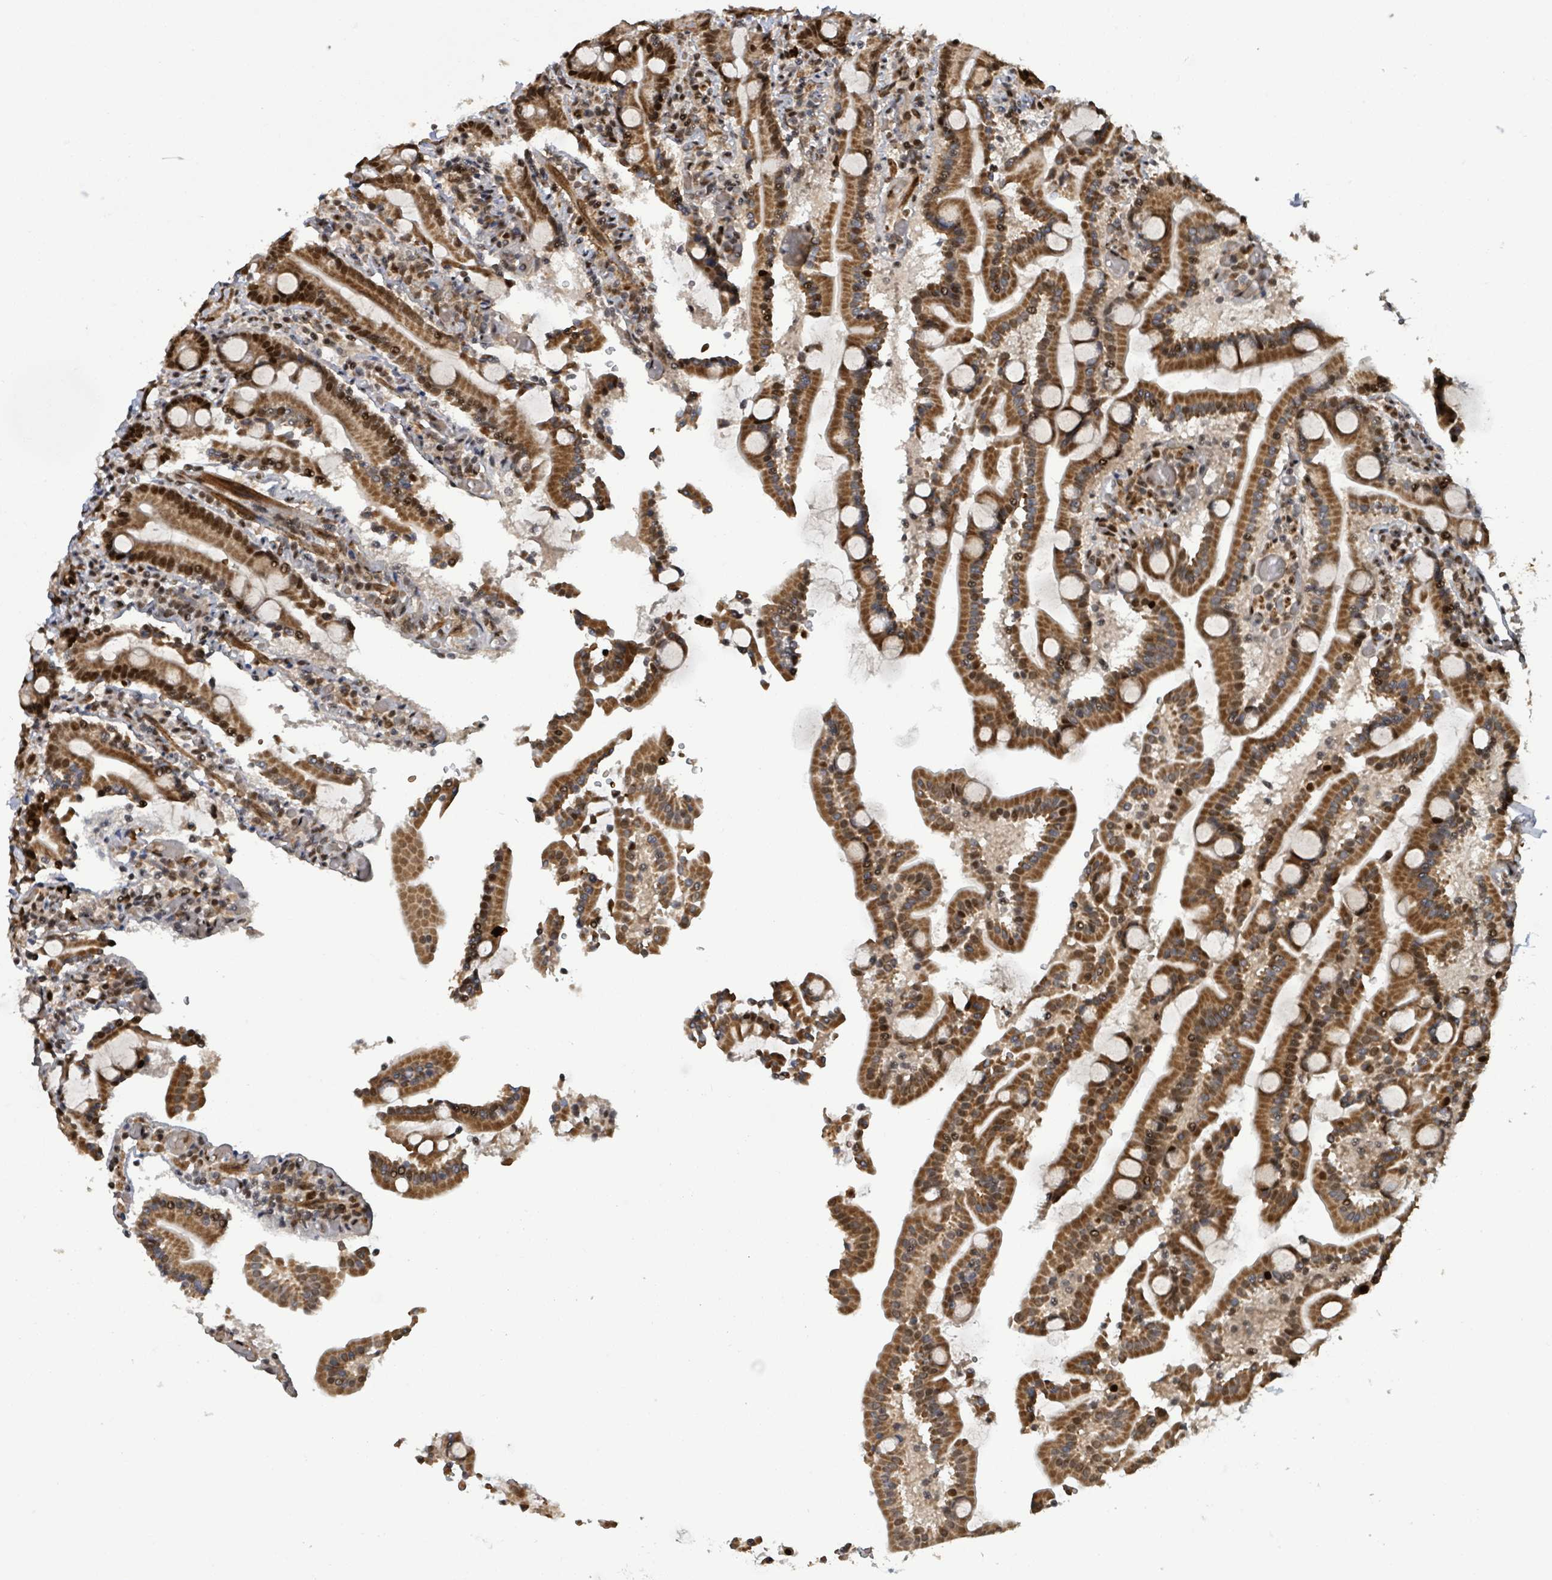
{"staining": {"intensity": "strong", "quantity": ">75%", "location": "cytoplasmic/membranous,nuclear"}, "tissue": "duodenum", "cell_type": "Glandular cells", "image_type": "normal", "snomed": [{"axis": "morphology", "description": "Normal tissue, NOS"}, {"axis": "topography", "description": "Duodenum"}], "caption": "Duodenum stained with immunohistochemistry (IHC) exhibits strong cytoplasmic/membranous,nuclear positivity in approximately >75% of glandular cells.", "gene": "PATZ1", "patient": {"sex": "male", "age": 55}}